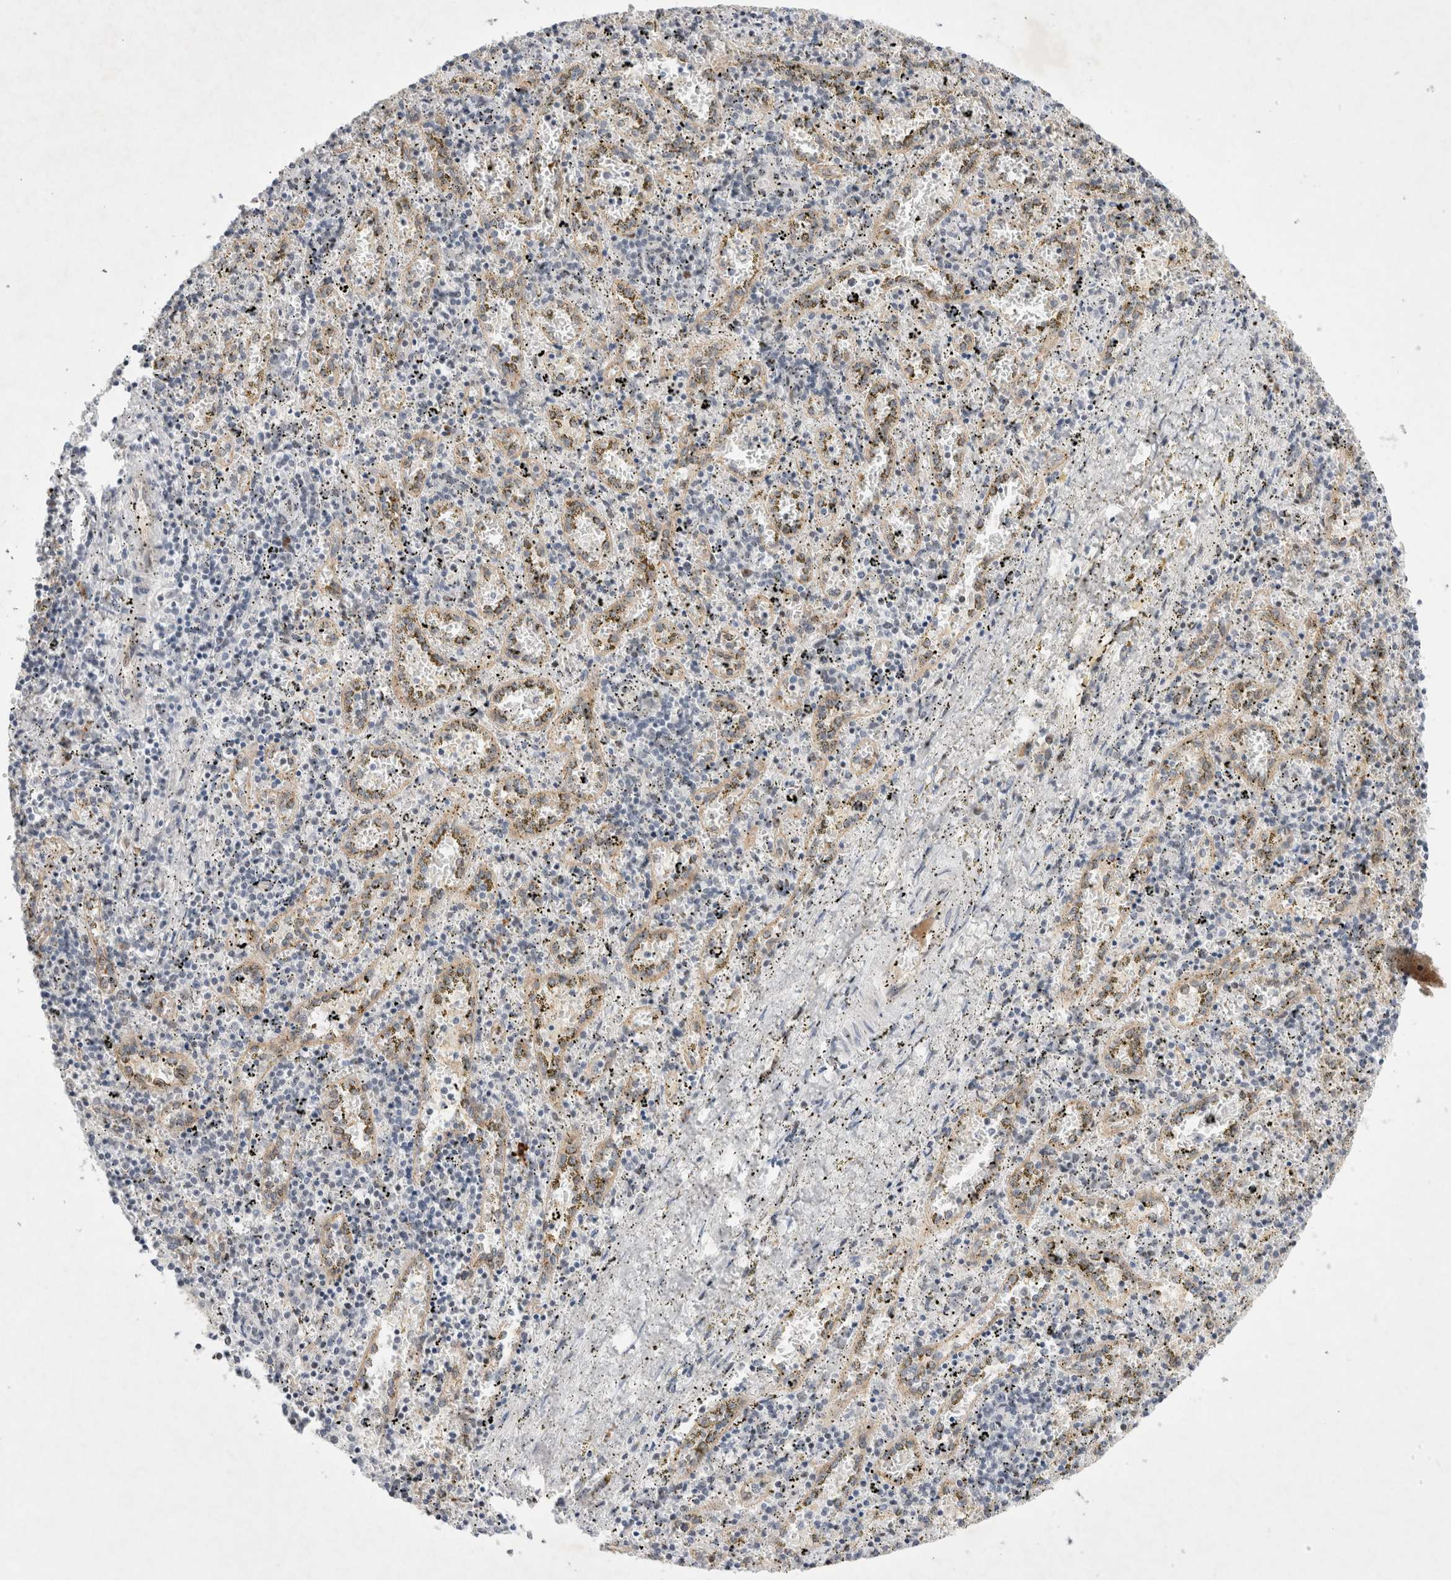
{"staining": {"intensity": "negative", "quantity": "none", "location": "none"}, "tissue": "spleen", "cell_type": "Cells in red pulp", "image_type": "normal", "snomed": [{"axis": "morphology", "description": "Normal tissue, NOS"}, {"axis": "topography", "description": "Spleen"}], "caption": "The micrograph exhibits no significant staining in cells in red pulp of spleen.", "gene": "WIPF2", "patient": {"sex": "male", "age": 11}}